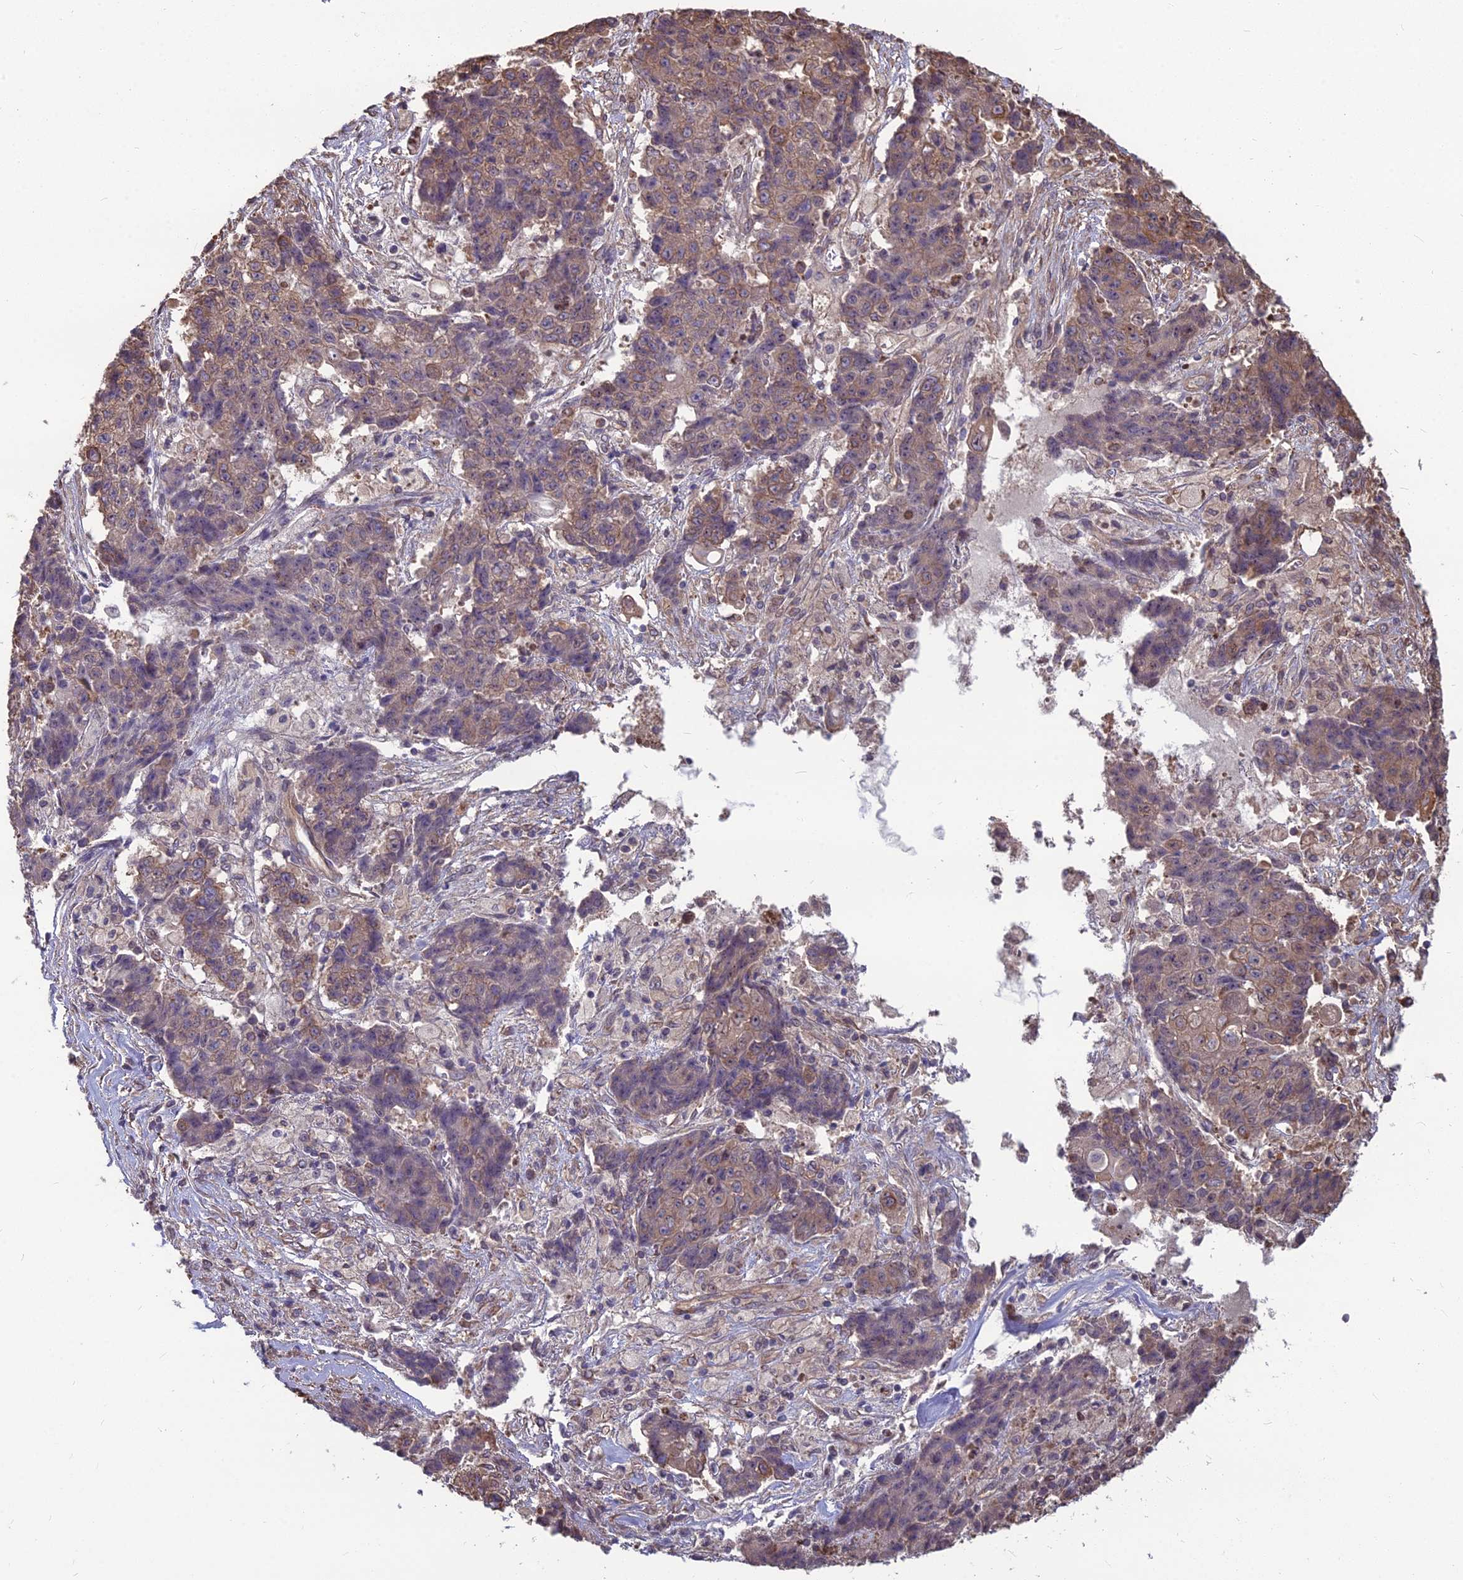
{"staining": {"intensity": "moderate", "quantity": "25%-75%", "location": "cytoplasmic/membranous"}, "tissue": "ovarian cancer", "cell_type": "Tumor cells", "image_type": "cancer", "snomed": [{"axis": "morphology", "description": "Carcinoma, endometroid"}, {"axis": "topography", "description": "Ovary"}], "caption": "Immunohistochemistry histopathology image of neoplastic tissue: human ovarian cancer stained using immunohistochemistry (IHC) demonstrates medium levels of moderate protein expression localized specifically in the cytoplasmic/membranous of tumor cells, appearing as a cytoplasmic/membranous brown color.", "gene": "LSM6", "patient": {"sex": "female", "age": 42}}